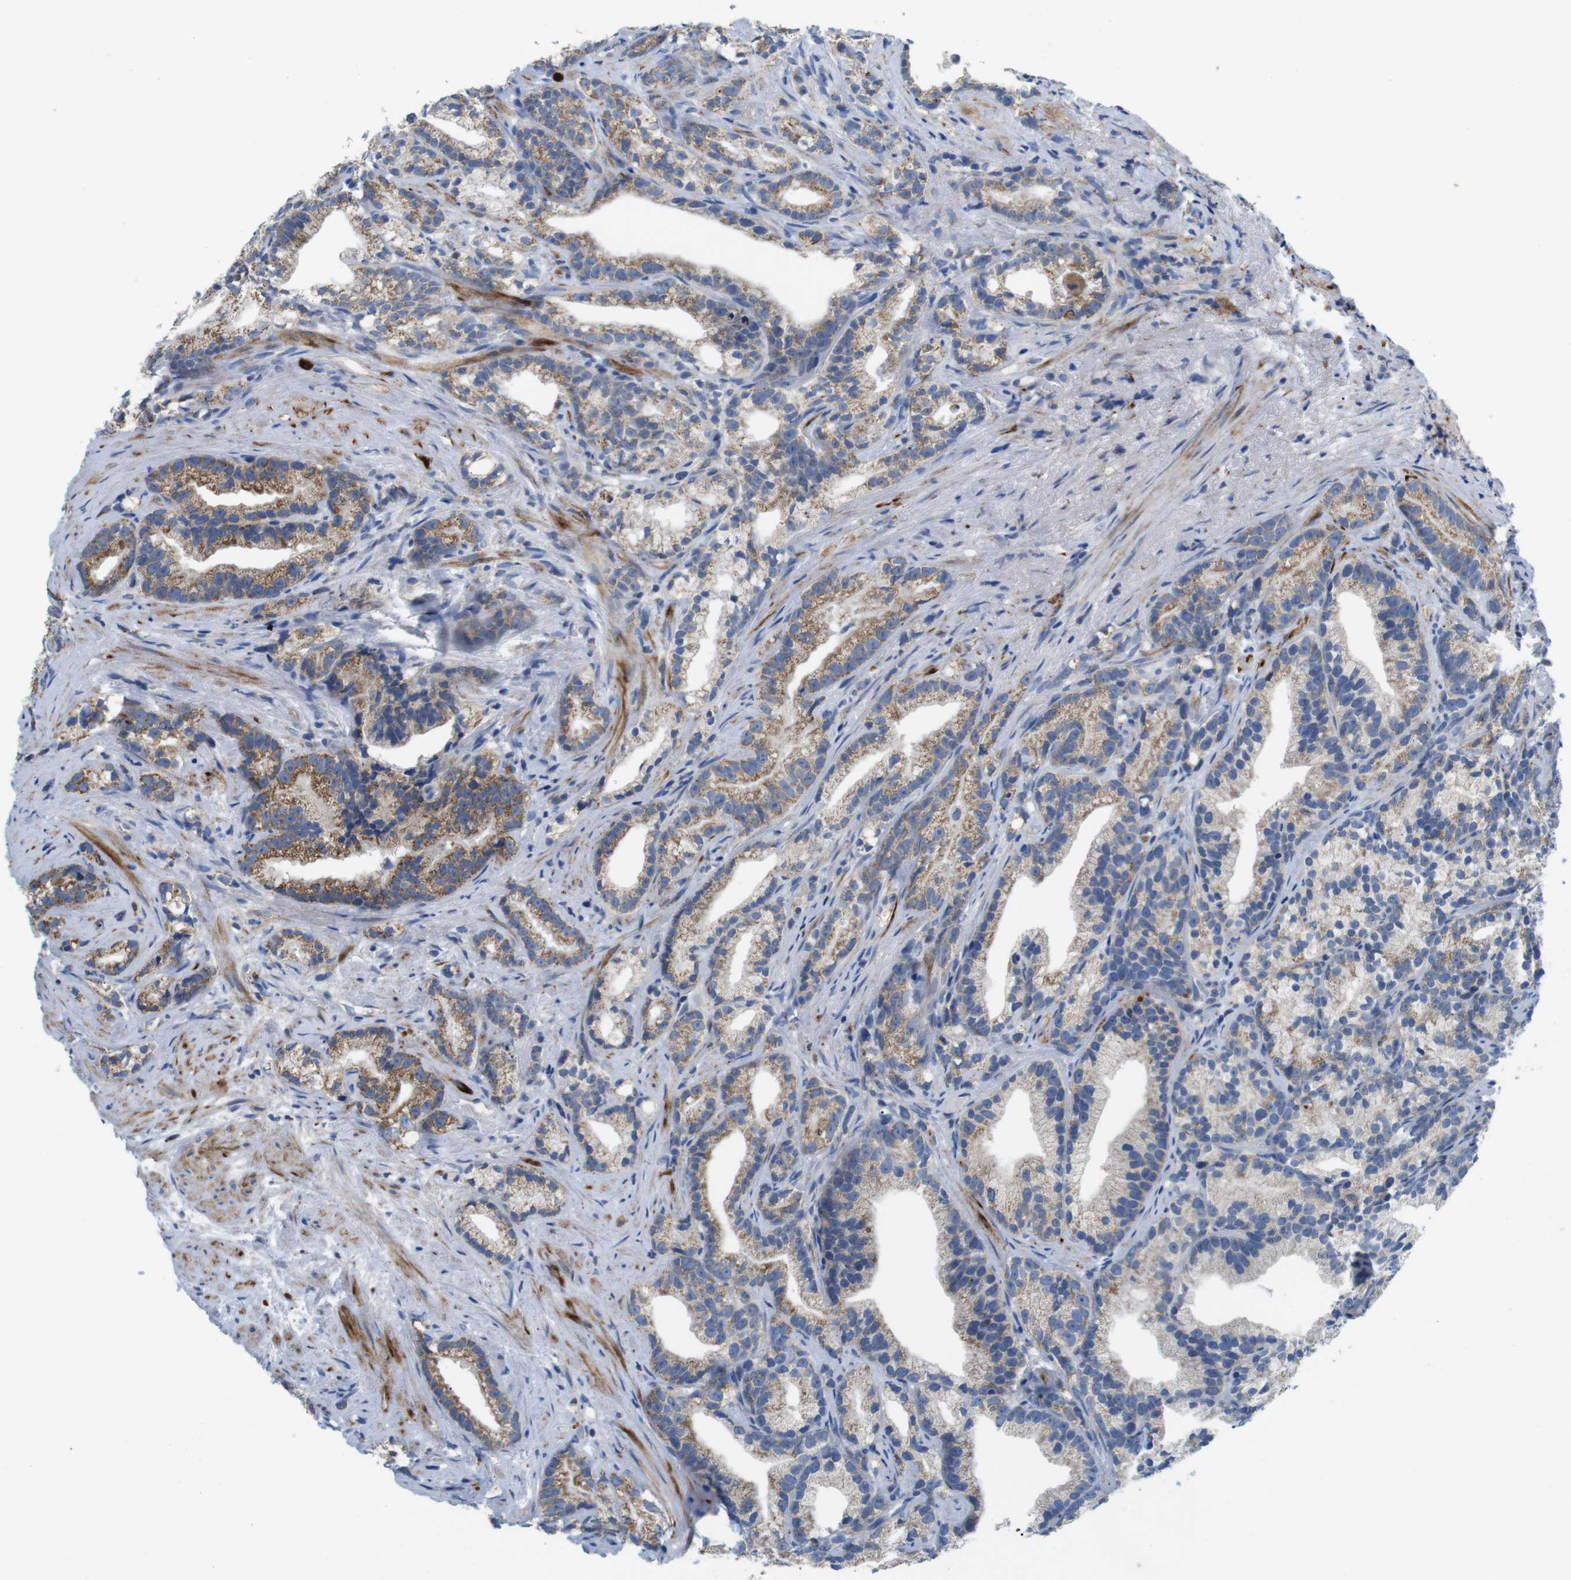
{"staining": {"intensity": "moderate", "quantity": ">75%", "location": "cytoplasmic/membranous"}, "tissue": "prostate cancer", "cell_type": "Tumor cells", "image_type": "cancer", "snomed": [{"axis": "morphology", "description": "Adenocarcinoma, Low grade"}, {"axis": "topography", "description": "Prostate"}], "caption": "About >75% of tumor cells in prostate adenocarcinoma (low-grade) show moderate cytoplasmic/membranous protein positivity as visualized by brown immunohistochemical staining.", "gene": "F2RL1", "patient": {"sex": "male", "age": 89}}